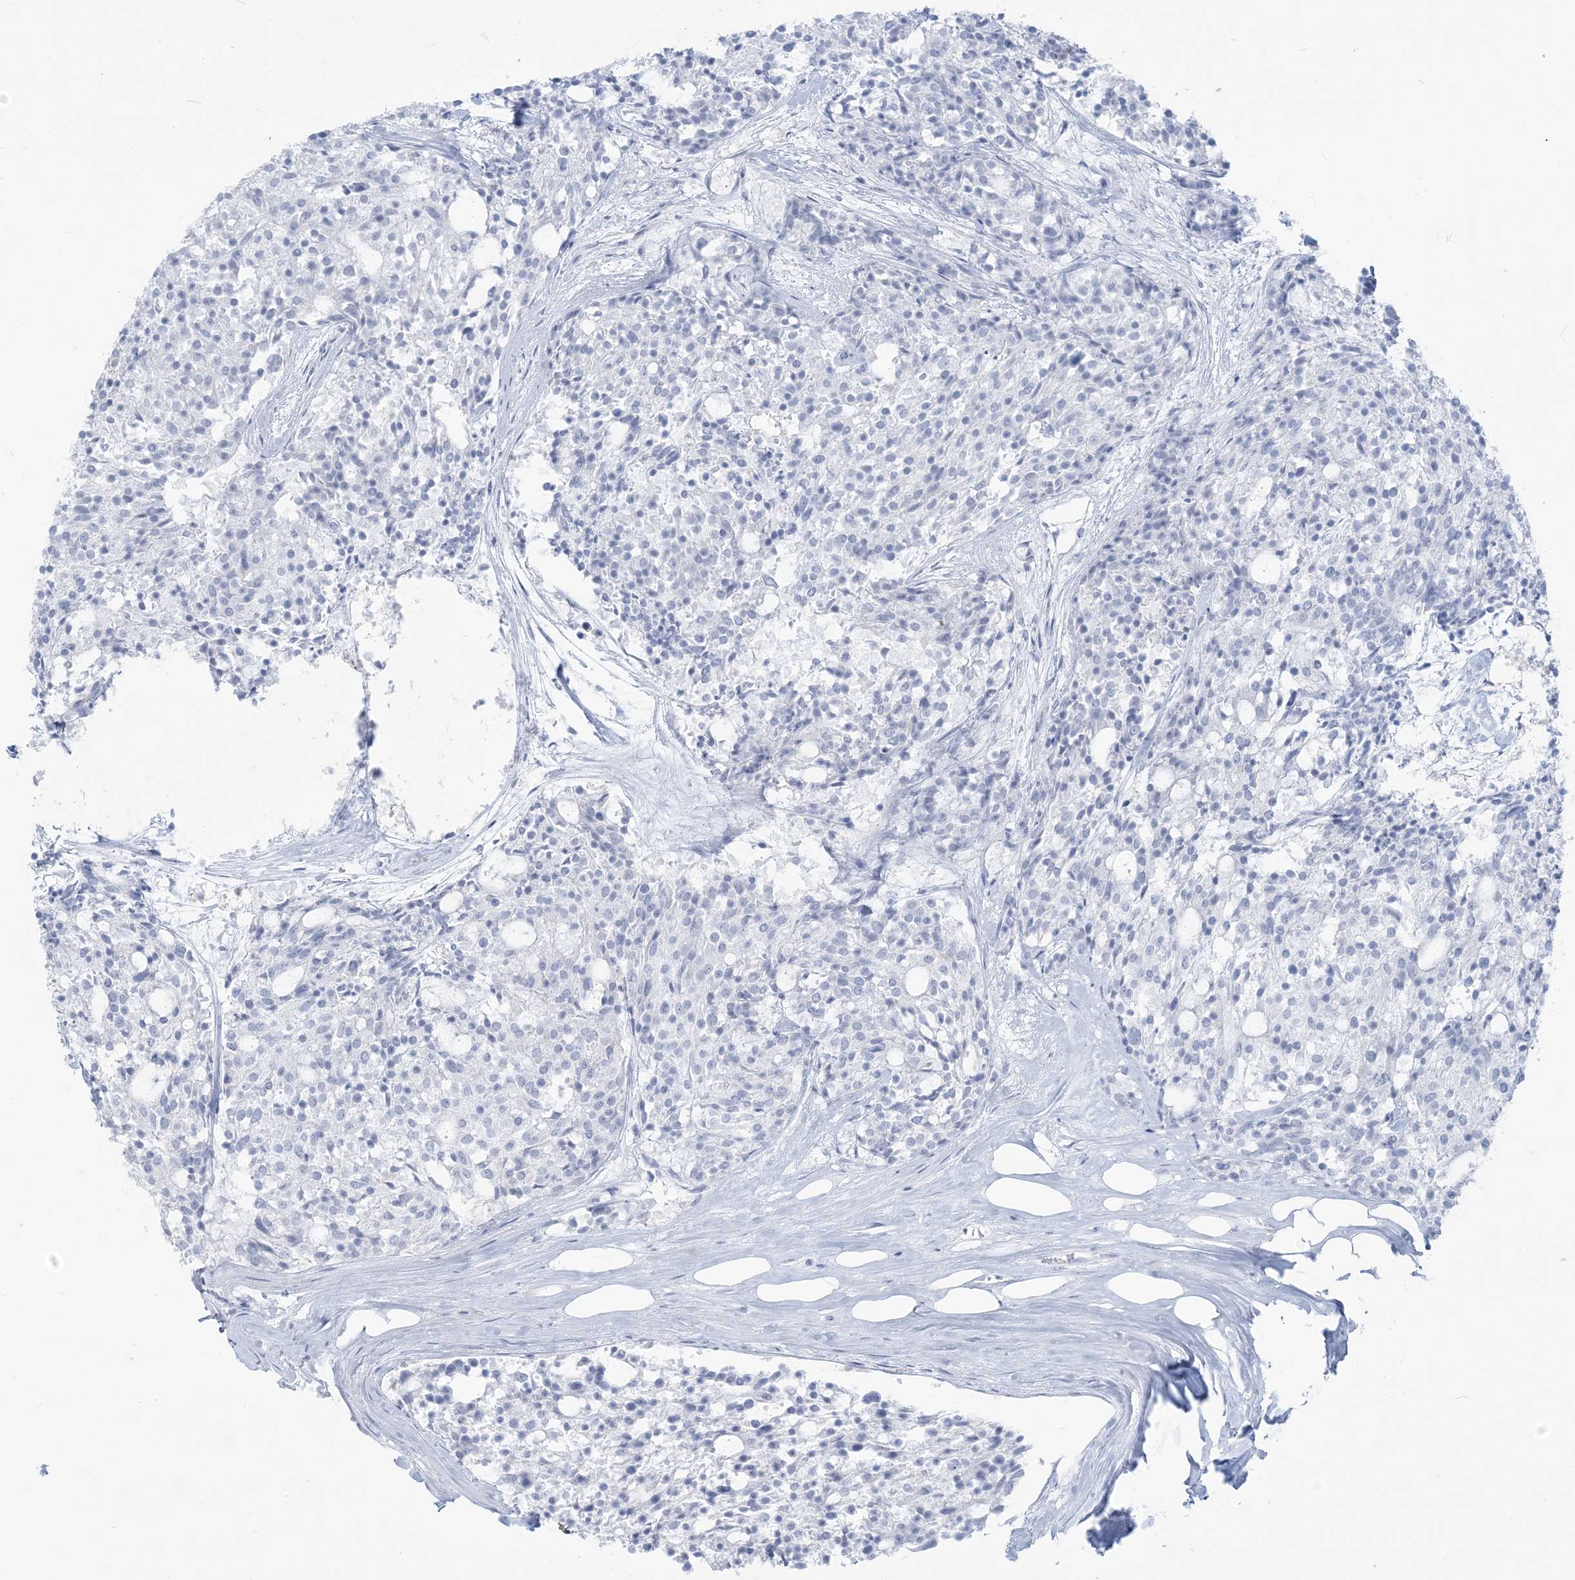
{"staining": {"intensity": "negative", "quantity": "none", "location": "none"}, "tissue": "carcinoid", "cell_type": "Tumor cells", "image_type": "cancer", "snomed": [{"axis": "morphology", "description": "Carcinoid, malignant, NOS"}, {"axis": "topography", "description": "Pancreas"}], "caption": "Immunohistochemistry (IHC) photomicrograph of neoplastic tissue: human malignant carcinoid stained with DAB displays no significant protein expression in tumor cells.", "gene": "HLA-DRB1", "patient": {"sex": "female", "age": 54}}